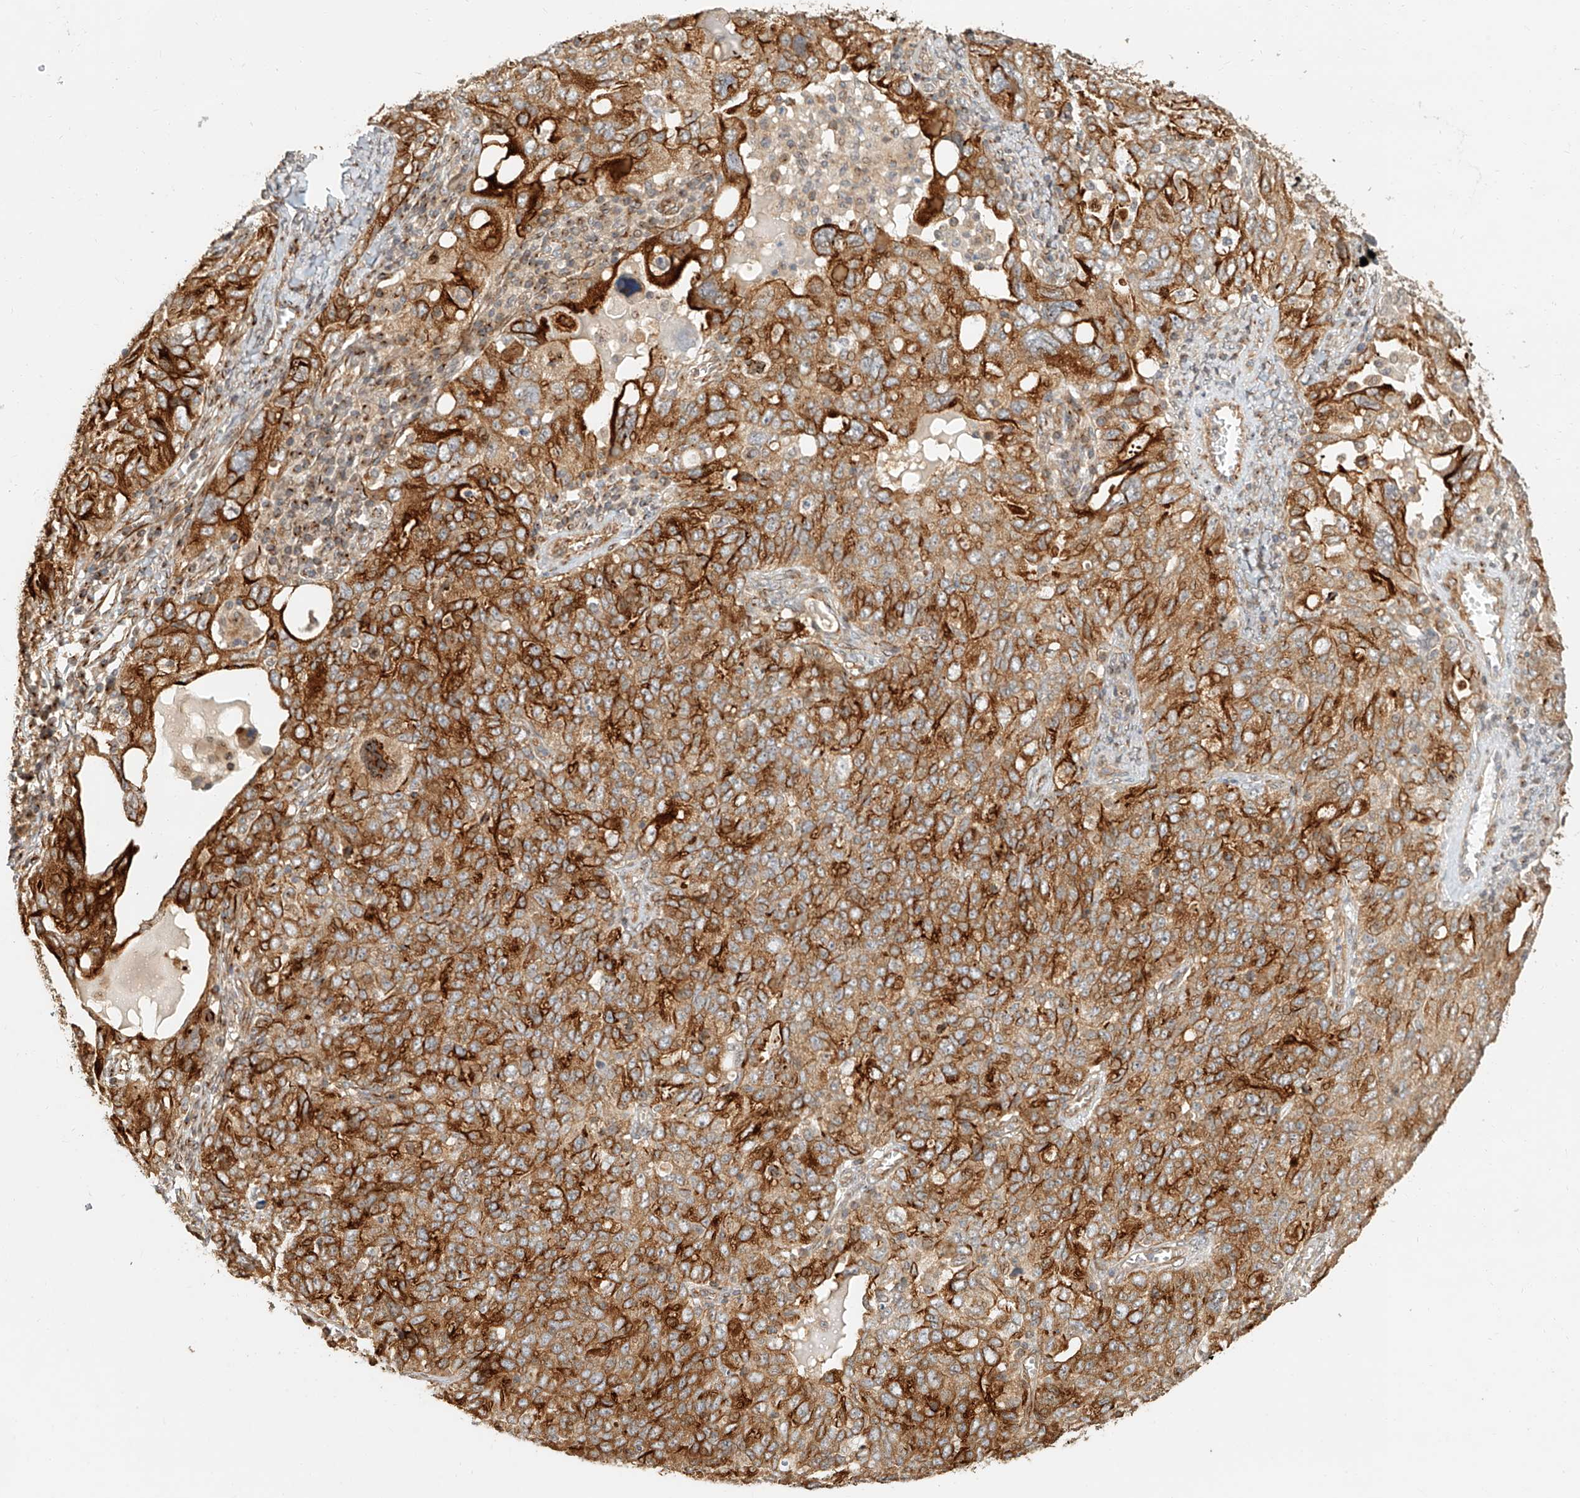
{"staining": {"intensity": "strong", "quantity": ">75%", "location": "cytoplasmic/membranous"}, "tissue": "ovarian cancer", "cell_type": "Tumor cells", "image_type": "cancer", "snomed": [{"axis": "morphology", "description": "Carcinoma, endometroid"}, {"axis": "topography", "description": "Ovary"}], "caption": "Ovarian cancer stained with DAB immunohistochemistry (IHC) shows high levels of strong cytoplasmic/membranous expression in approximately >75% of tumor cells.", "gene": "NAP1L1", "patient": {"sex": "female", "age": 62}}